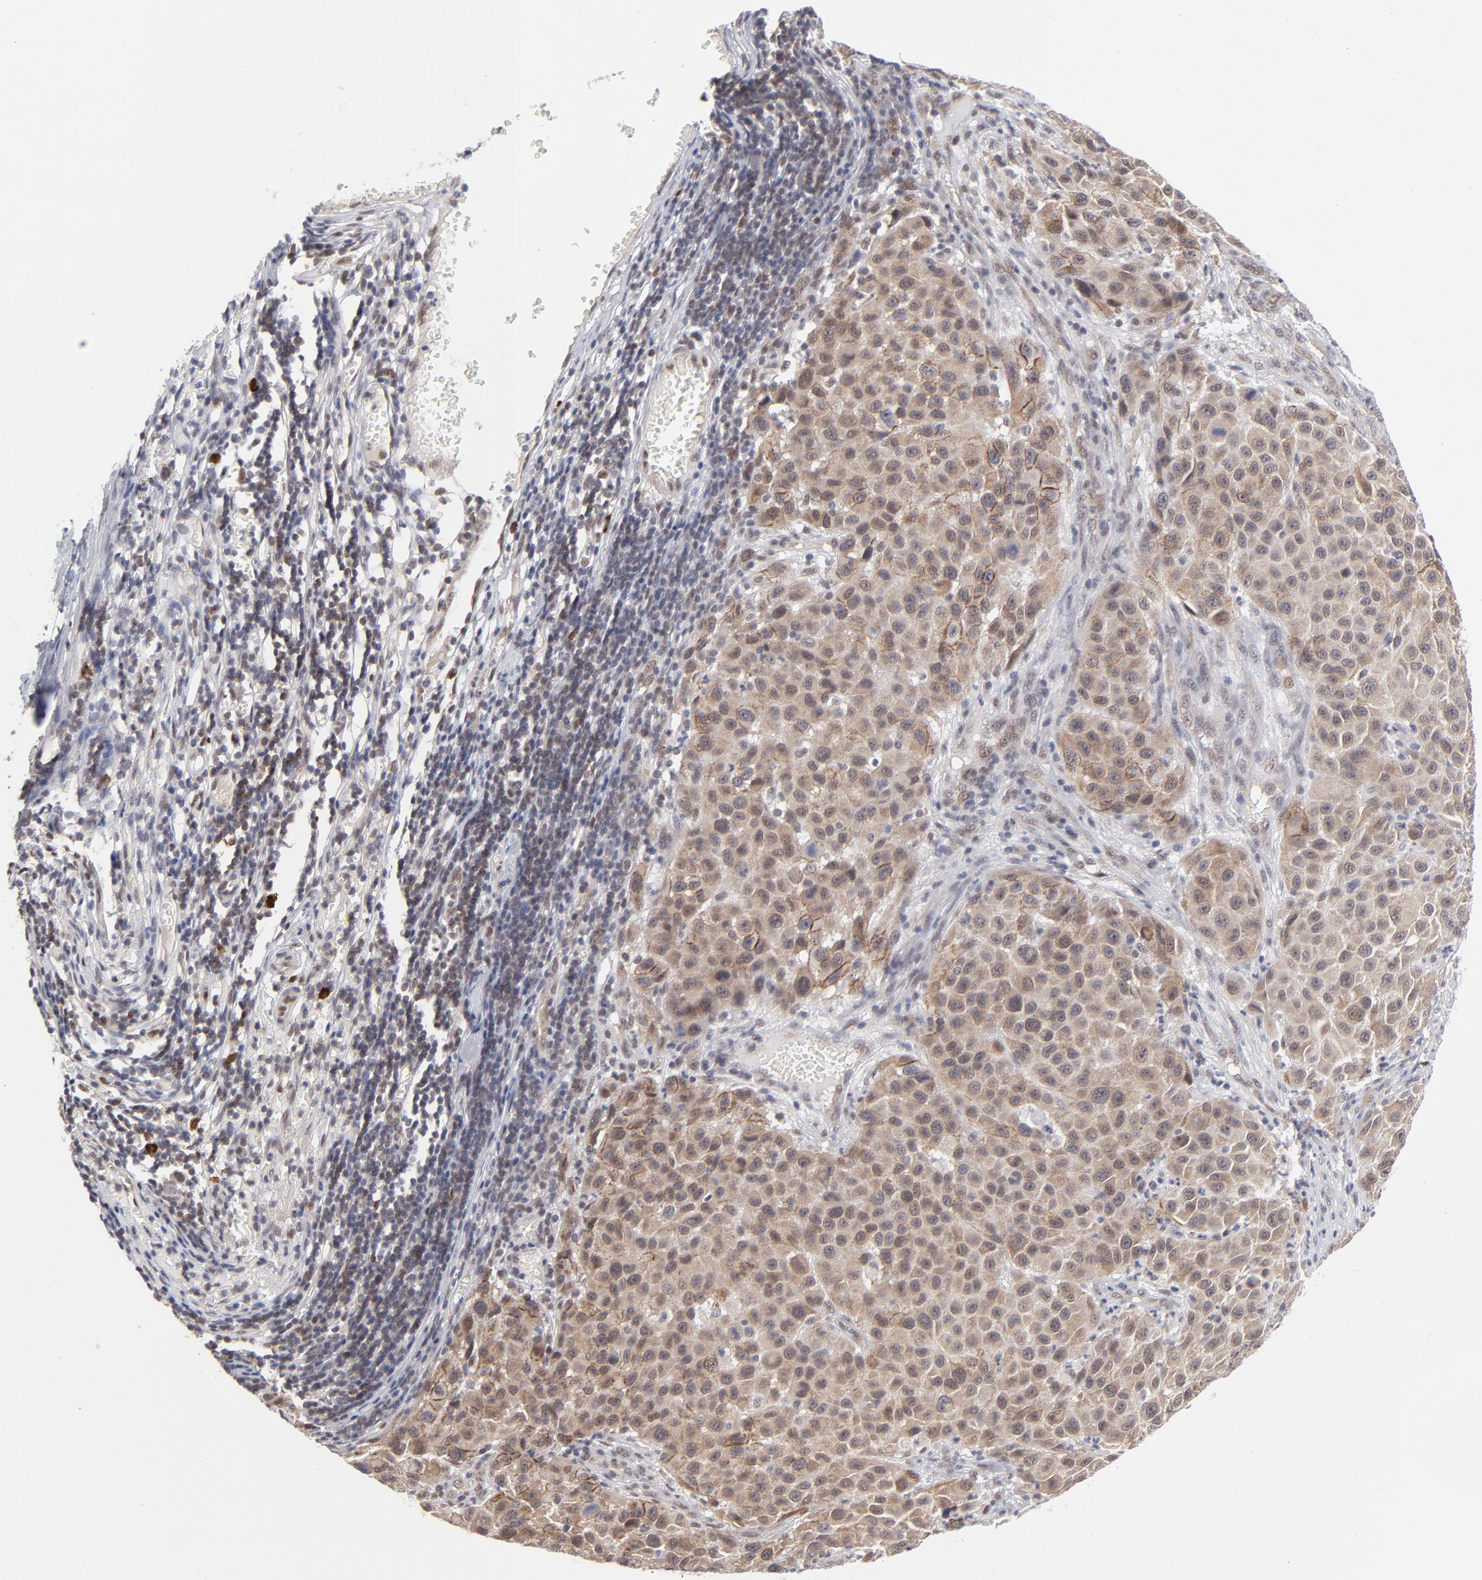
{"staining": {"intensity": "strong", "quantity": ">75%", "location": "cytoplasmic/membranous,nuclear"}, "tissue": "melanoma", "cell_type": "Tumor cells", "image_type": "cancer", "snomed": [{"axis": "morphology", "description": "Malignant melanoma, Metastatic site"}, {"axis": "topography", "description": "Lymph node"}], "caption": "Protein expression analysis of human melanoma reveals strong cytoplasmic/membranous and nuclear expression in approximately >75% of tumor cells.", "gene": "NBN", "patient": {"sex": "male", "age": 61}}